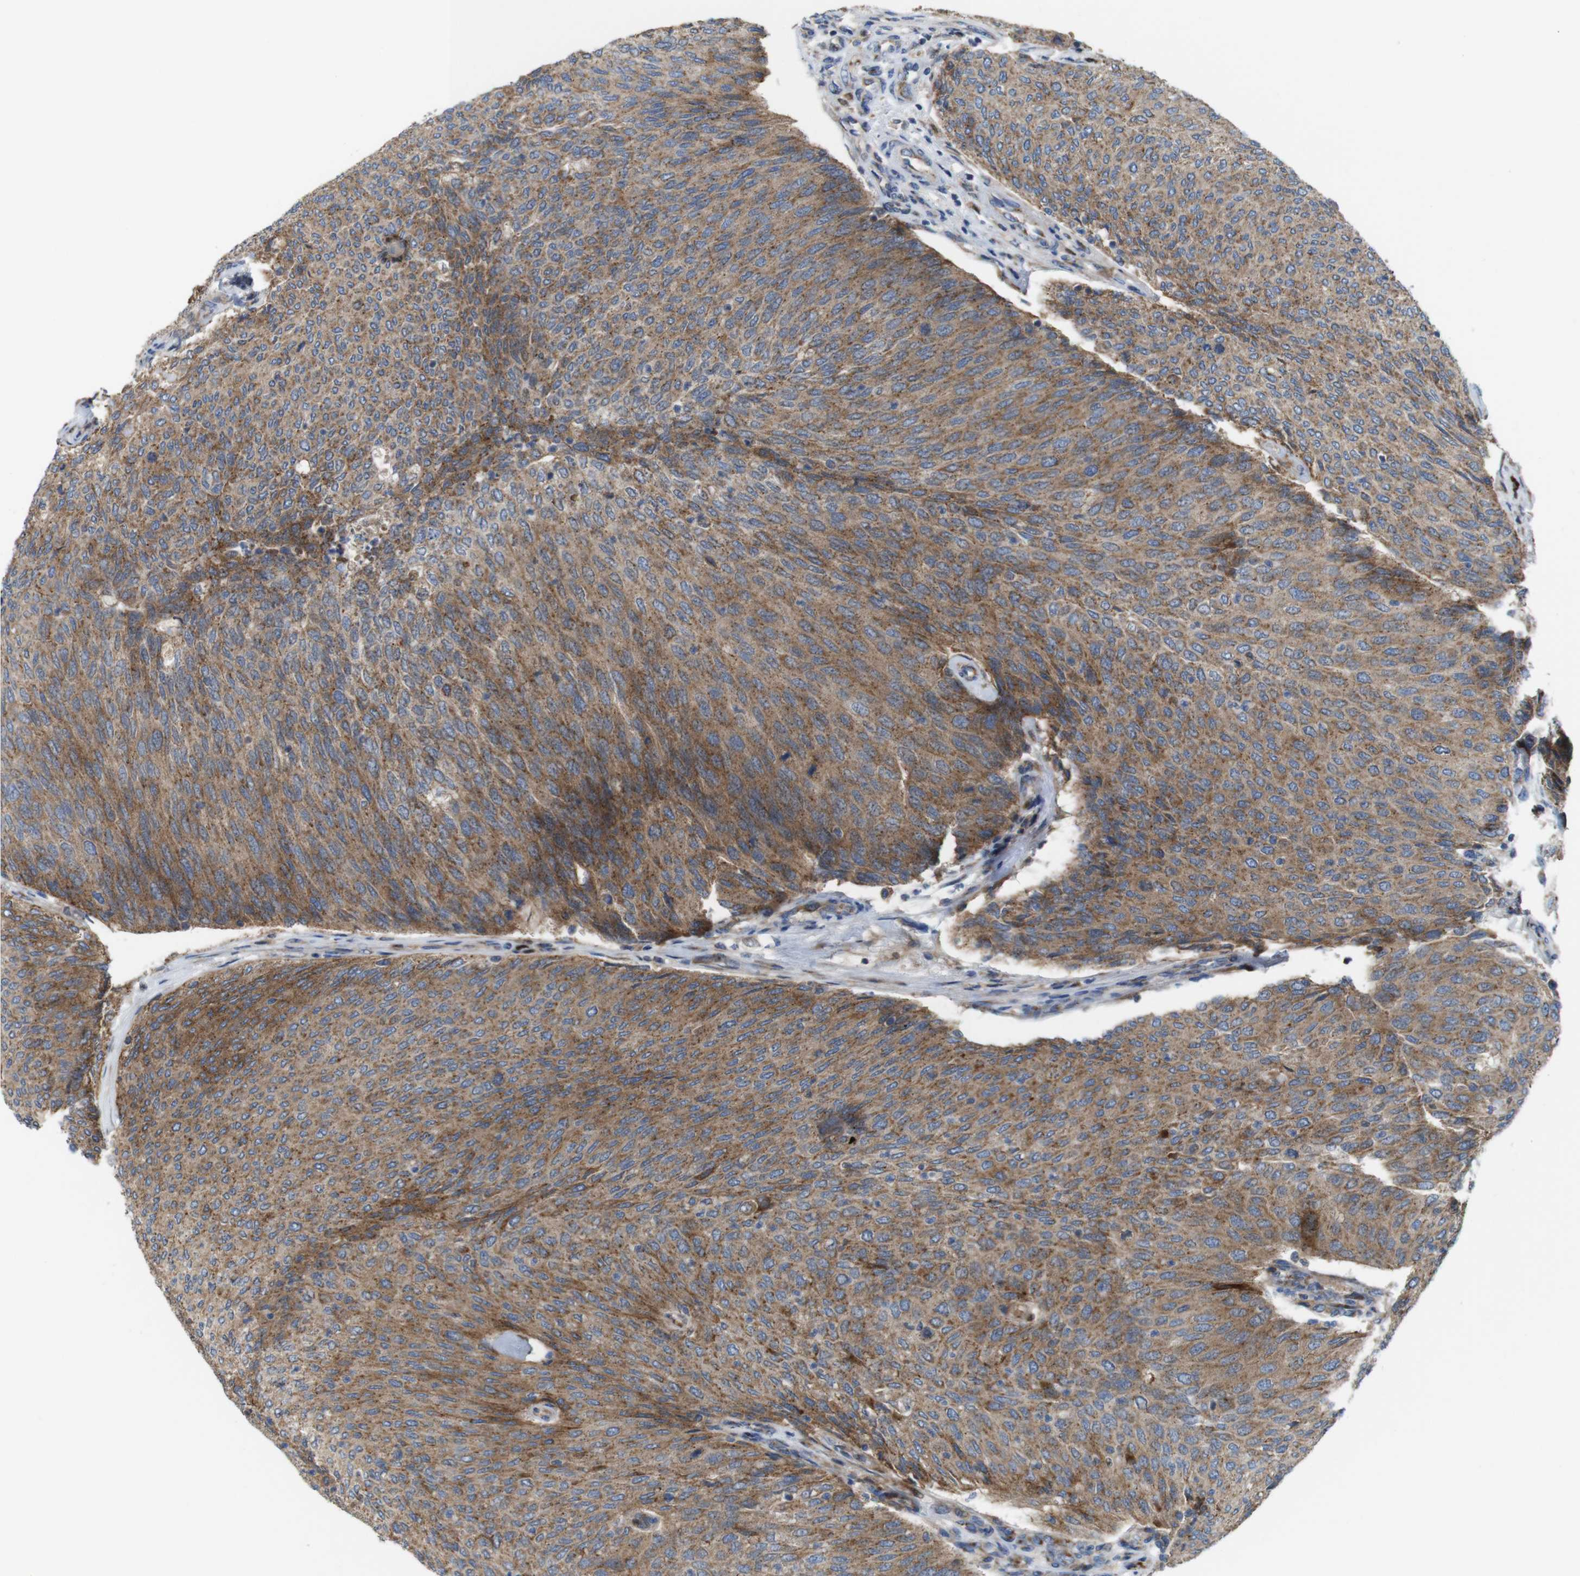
{"staining": {"intensity": "moderate", "quantity": ">75%", "location": "cytoplasmic/membranous"}, "tissue": "urothelial cancer", "cell_type": "Tumor cells", "image_type": "cancer", "snomed": [{"axis": "morphology", "description": "Urothelial carcinoma, Low grade"}, {"axis": "topography", "description": "Urinary bladder"}], "caption": "A photomicrograph of urothelial cancer stained for a protein reveals moderate cytoplasmic/membranous brown staining in tumor cells. The protein of interest is shown in brown color, while the nuclei are stained blue.", "gene": "EFCAB14", "patient": {"sex": "female", "age": 79}}